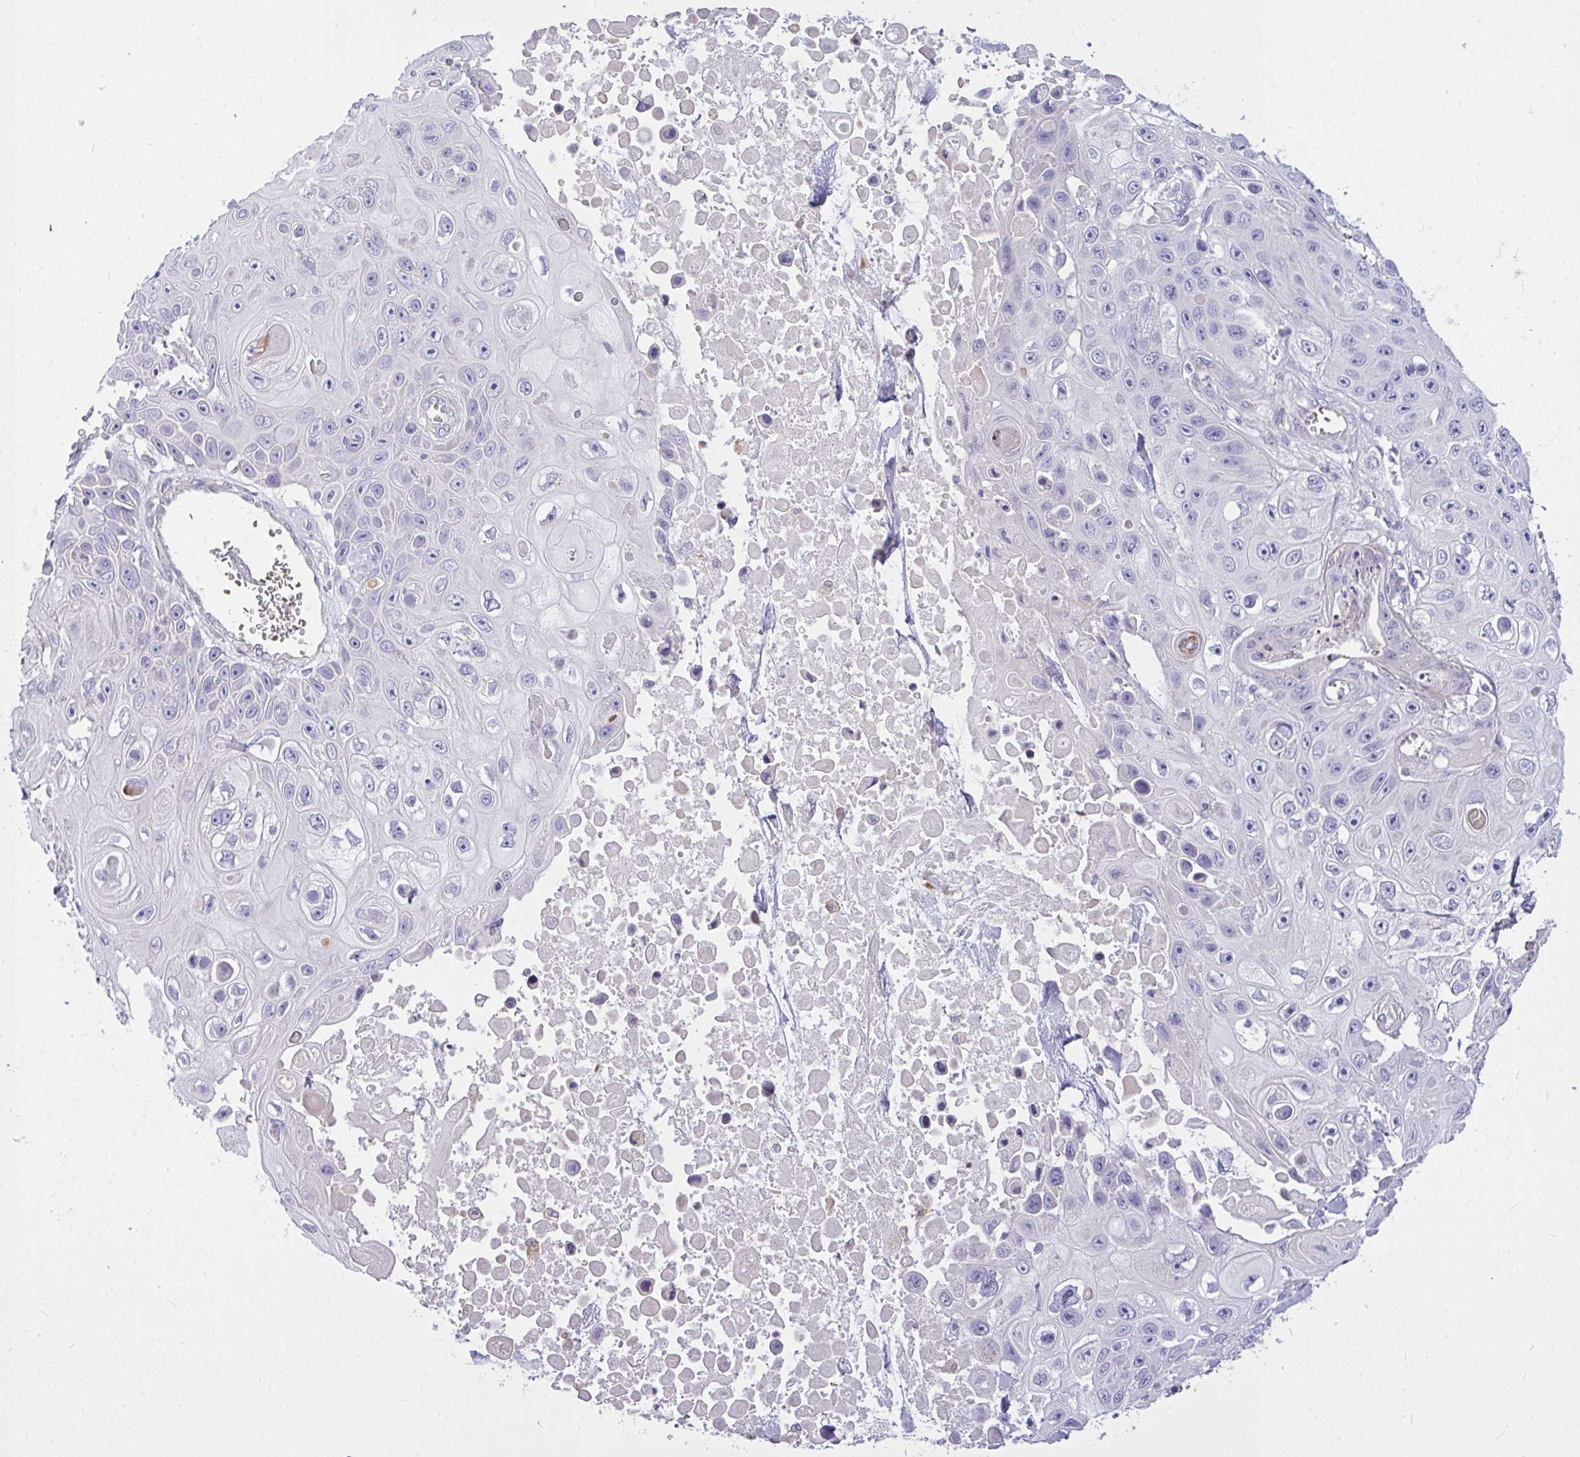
{"staining": {"intensity": "negative", "quantity": "none", "location": "none"}, "tissue": "skin cancer", "cell_type": "Tumor cells", "image_type": "cancer", "snomed": [{"axis": "morphology", "description": "Squamous cell carcinoma, NOS"}, {"axis": "topography", "description": "Skin"}], "caption": "IHC of squamous cell carcinoma (skin) exhibits no positivity in tumor cells.", "gene": "MOCS1", "patient": {"sex": "male", "age": 82}}